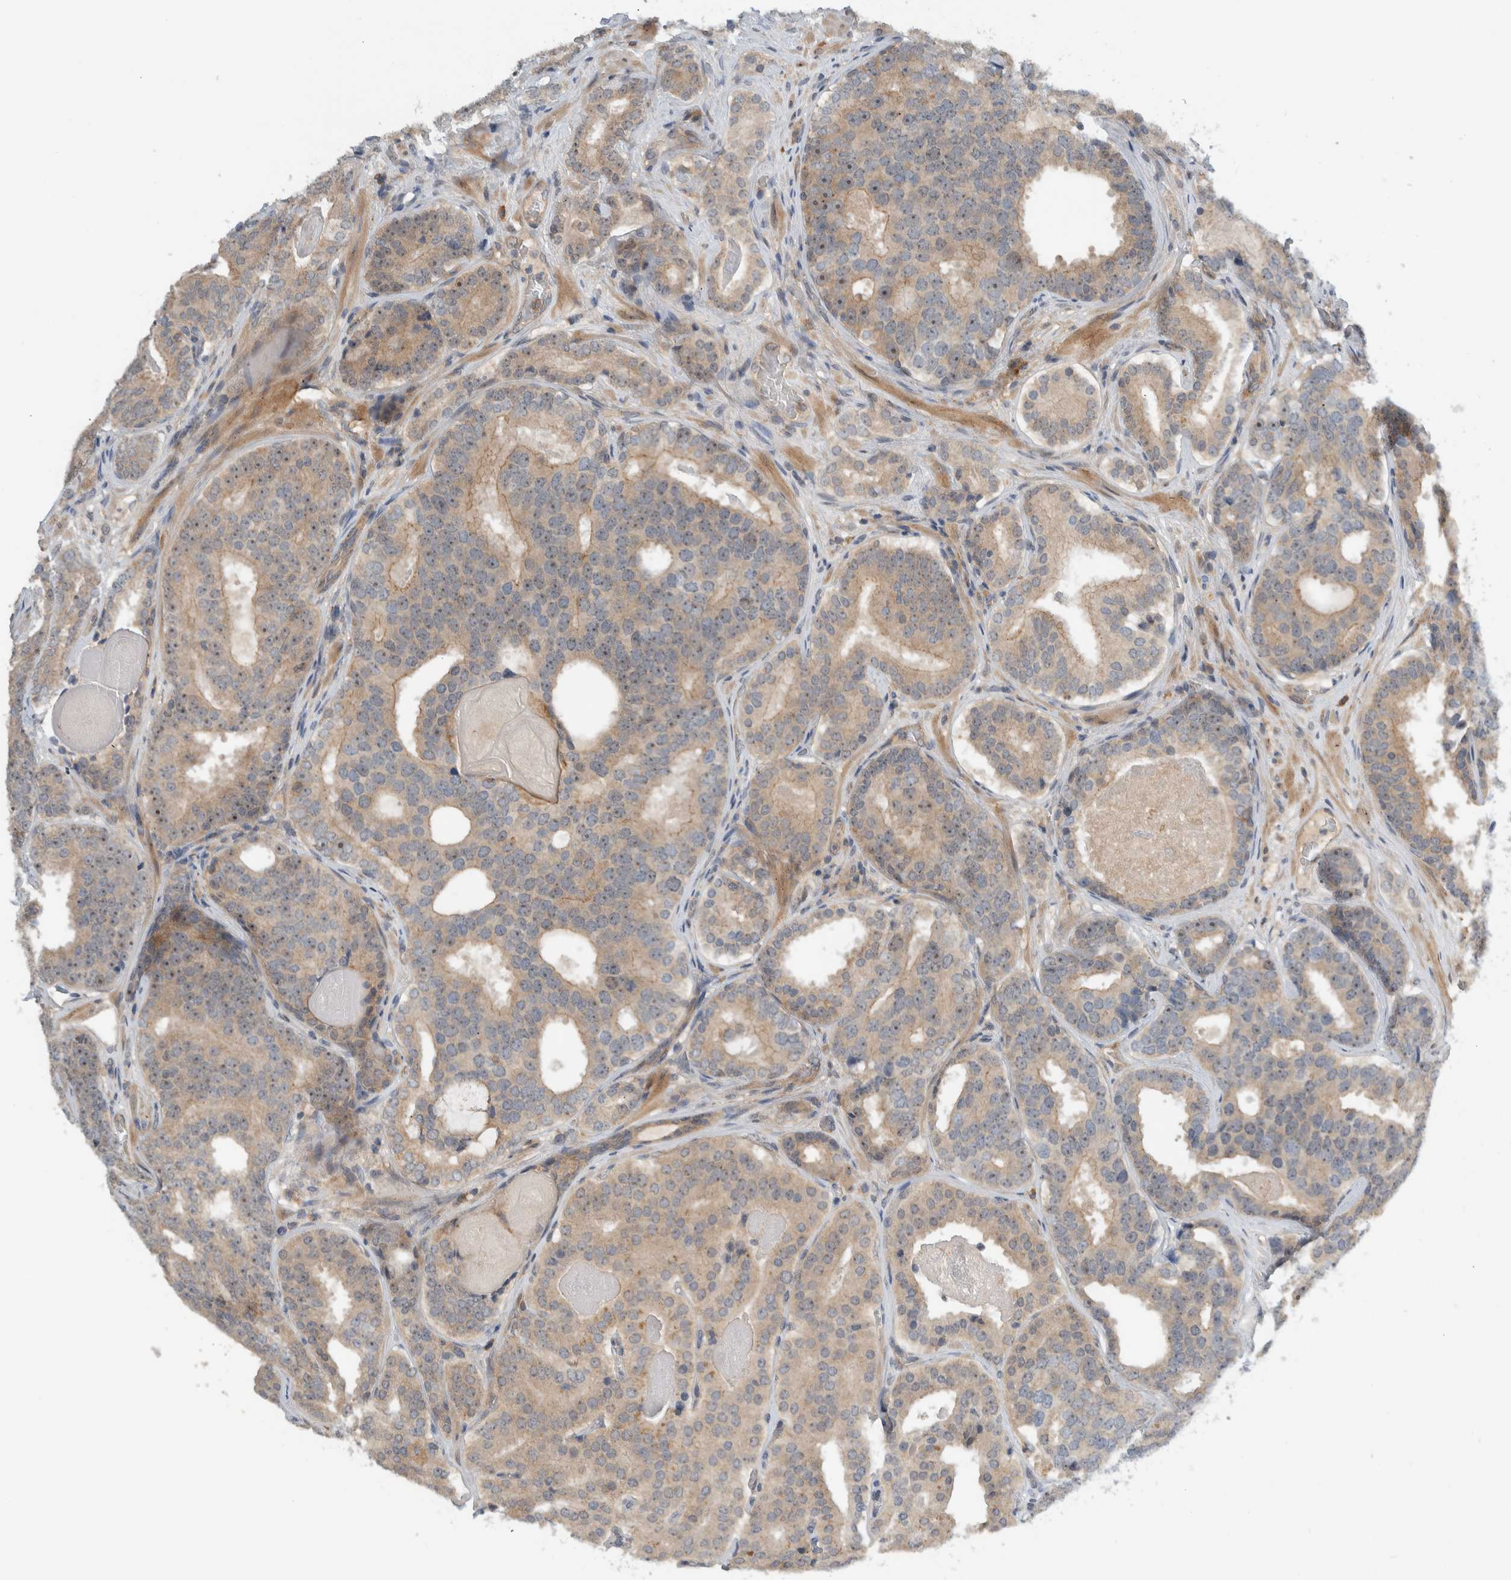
{"staining": {"intensity": "weak", "quantity": ">75%", "location": "cytoplasmic/membranous,nuclear"}, "tissue": "prostate cancer", "cell_type": "Tumor cells", "image_type": "cancer", "snomed": [{"axis": "morphology", "description": "Adenocarcinoma, High grade"}, {"axis": "topography", "description": "Prostate"}], "caption": "Prostate high-grade adenocarcinoma stained with a protein marker shows weak staining in tumor cells.", "gene": "MPRIP", "patient": {"sex": "male", "age": 60}}